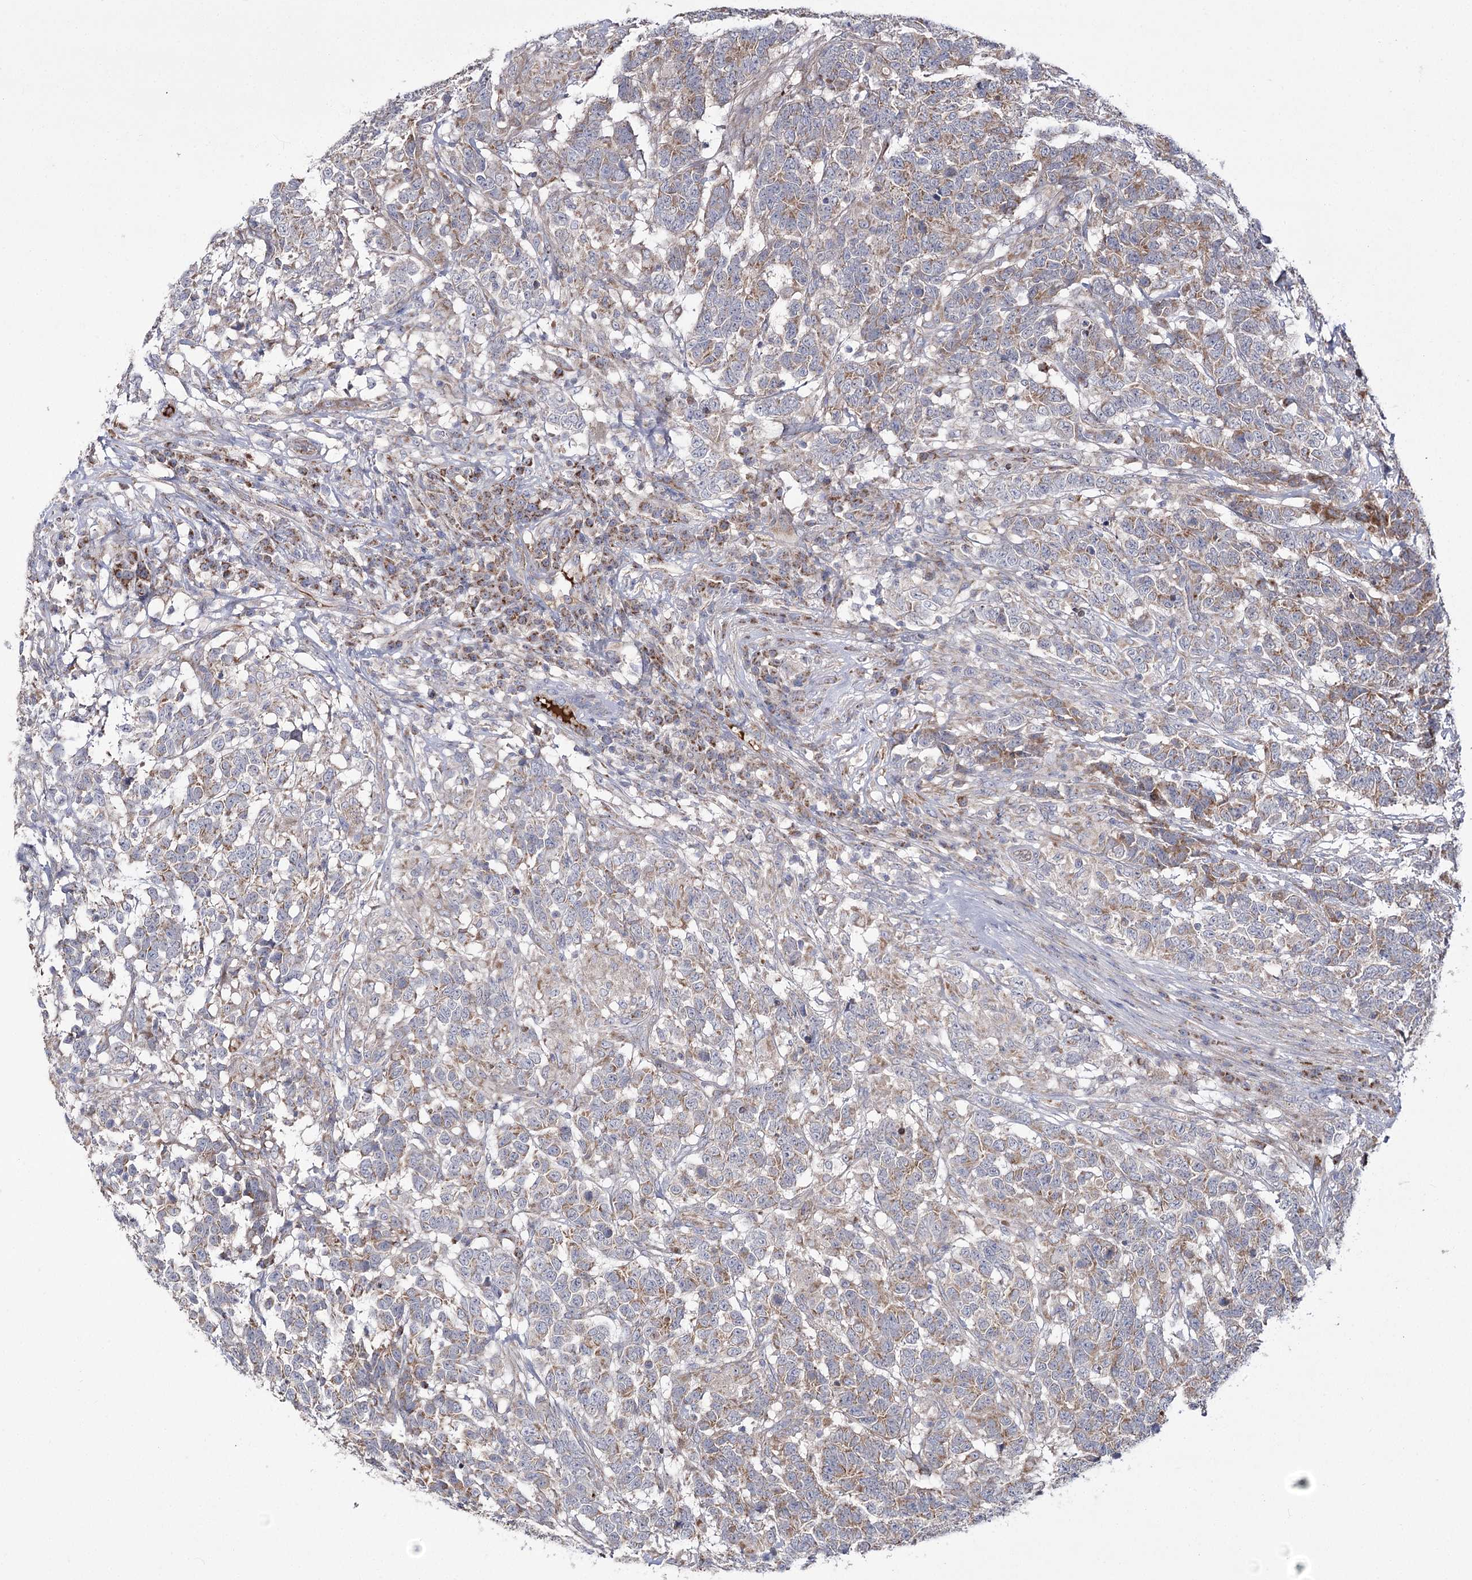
{"staining": {"intensity": "moderate", "quantity": ">75%", "location": "cytoplasmic/membranous"}, "tissue": "testis cancer", "cell_type": "Tumor cells", "image_type": "cancer", "snomed": [{"axis": "morphology", "description": "Carcinoma, Embryonal, NOS"}, {"axis": "topography", "description": "Testis"}], "caption": "Immunohistochemistry (DAB (3,3'-diaminobenzidine)) staining of embryonal carcinoma (testis) reveals moderate cytoplasmic/membranous protein staining in approximately >75% of tumor cells.", "gene": "NADK2", "patient": {"sex": "male", "age": 26}}